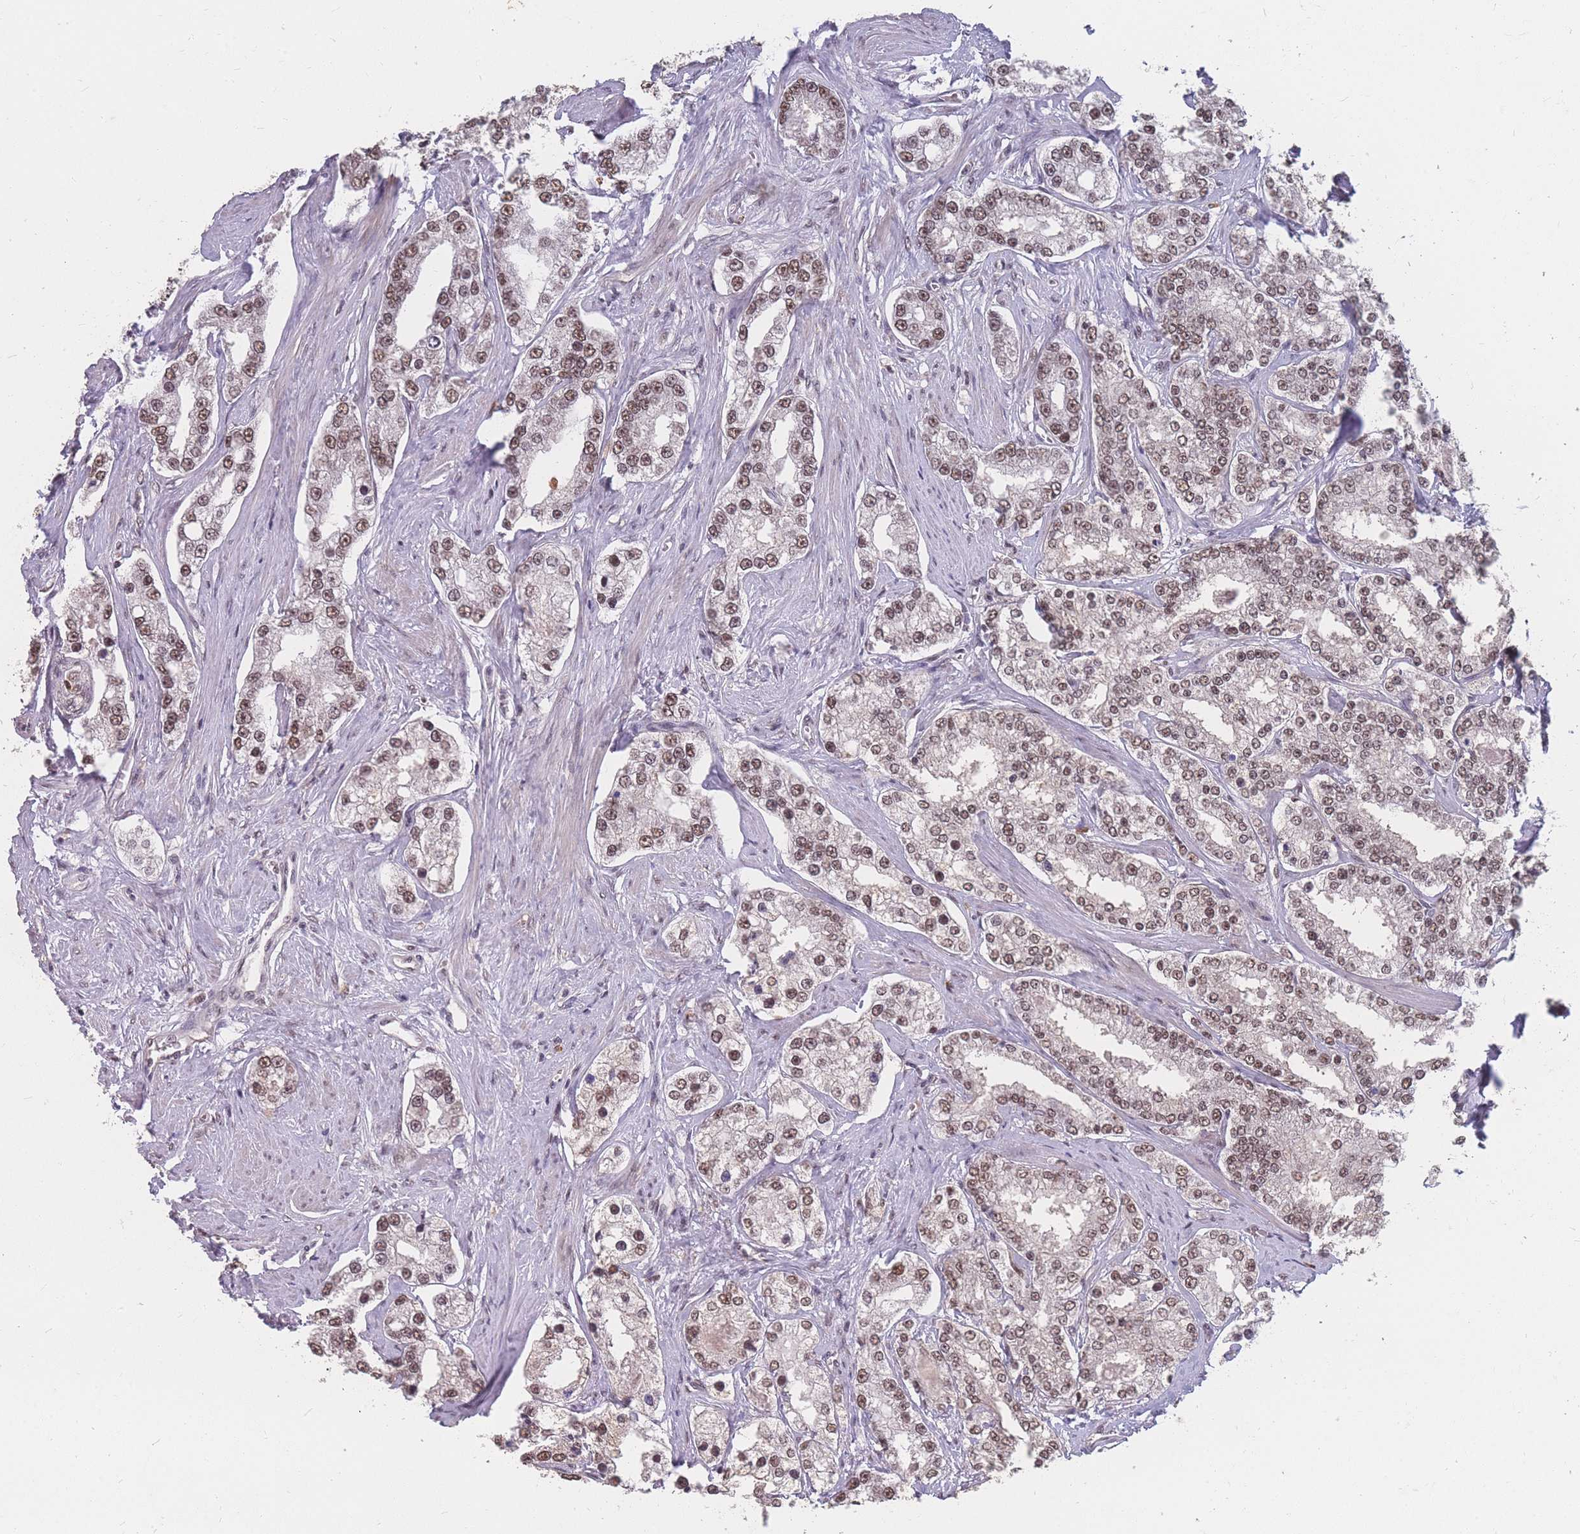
{"staining": {"intensity": "moderate", "quantity": ">75%", "location": "nuclear"}, "tissue": "prostate cancer", "cell_type": "Tumor cells", "image_type": "cancer", "snomed": [{"axis": "morphology", "description": "Normal tissue, NOS"}, {"axis": "morphology", "description": "Adenocarcinoma, High grade"}, {"axis": "topography", "description": "Prostate"}], "caption": "Immunohistochemistry (IHC) staining of prostate high-grade adenocarcinoma, which displays medium levels of moderate nuclear expression in about >75% of tumor cells indicating moderate nuclear protein positivity. The staining was performed using DAB (3,3'-diaminobenzidine) (brown) for protein detection and nuclei were counterstained in hematoxylin (blue).", "gene": "SNRPA1", "patient": {"sex": "male", "age": 83}}